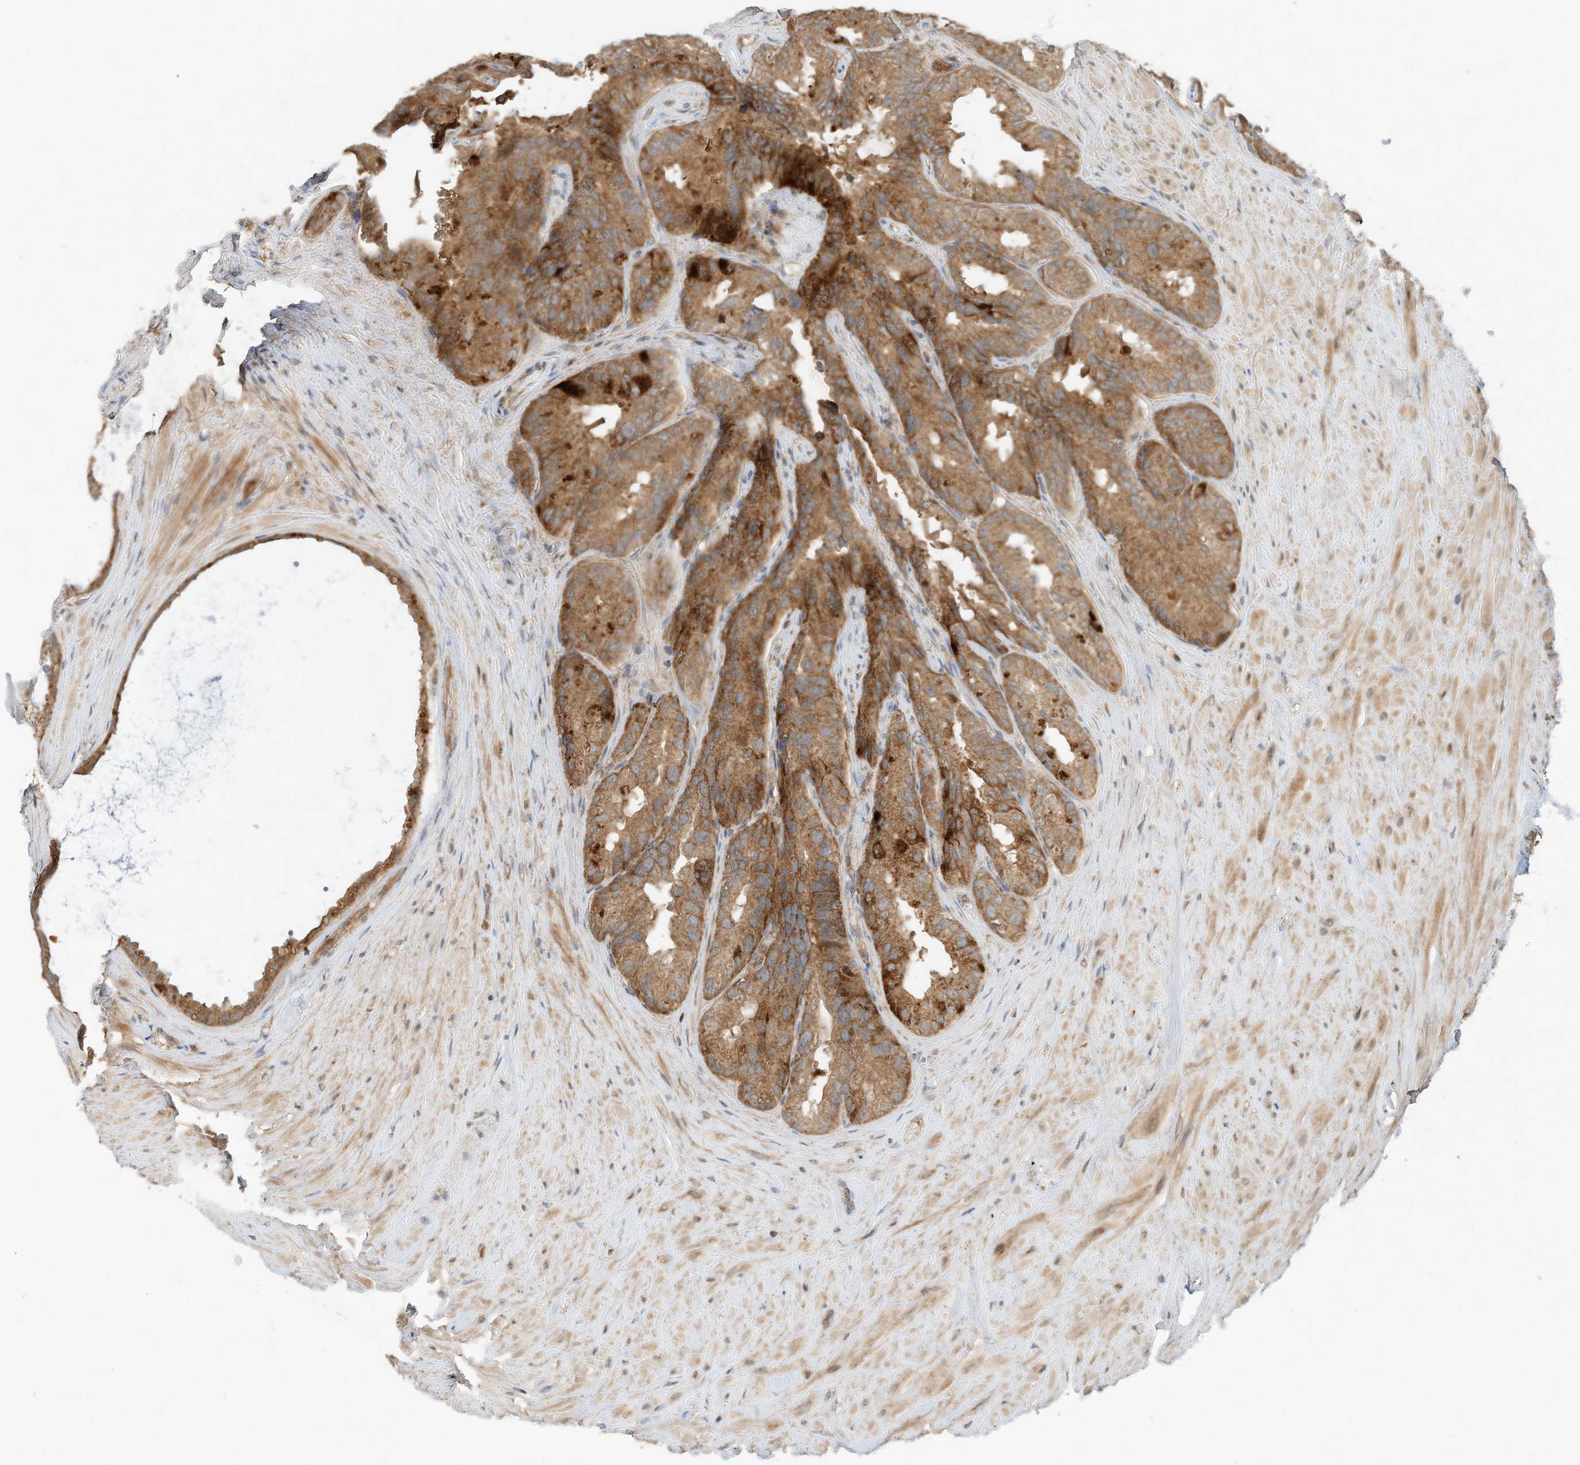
{"staining": {"intensity": "moderate", "quantity": ">75%", "location": "cytoplasmic/membranous"}, "tissue": "seminal vesicle", "cell_type": "Glandular cells", "image_type": "normal", "snomed": [{"axis": "morphology", "description": "Normal tissue, NOS"}, {"axis": "topography", "description": "Seminal veicle"}], "caption": "Seminal vesicle stained for a protein (brown) demonstrates moderate cytoplasmic/membranous positive expression in approximately >75% of glandular cells.", "gene": "CPAMD8", "patient": {"sex": "male", "age": 80}}